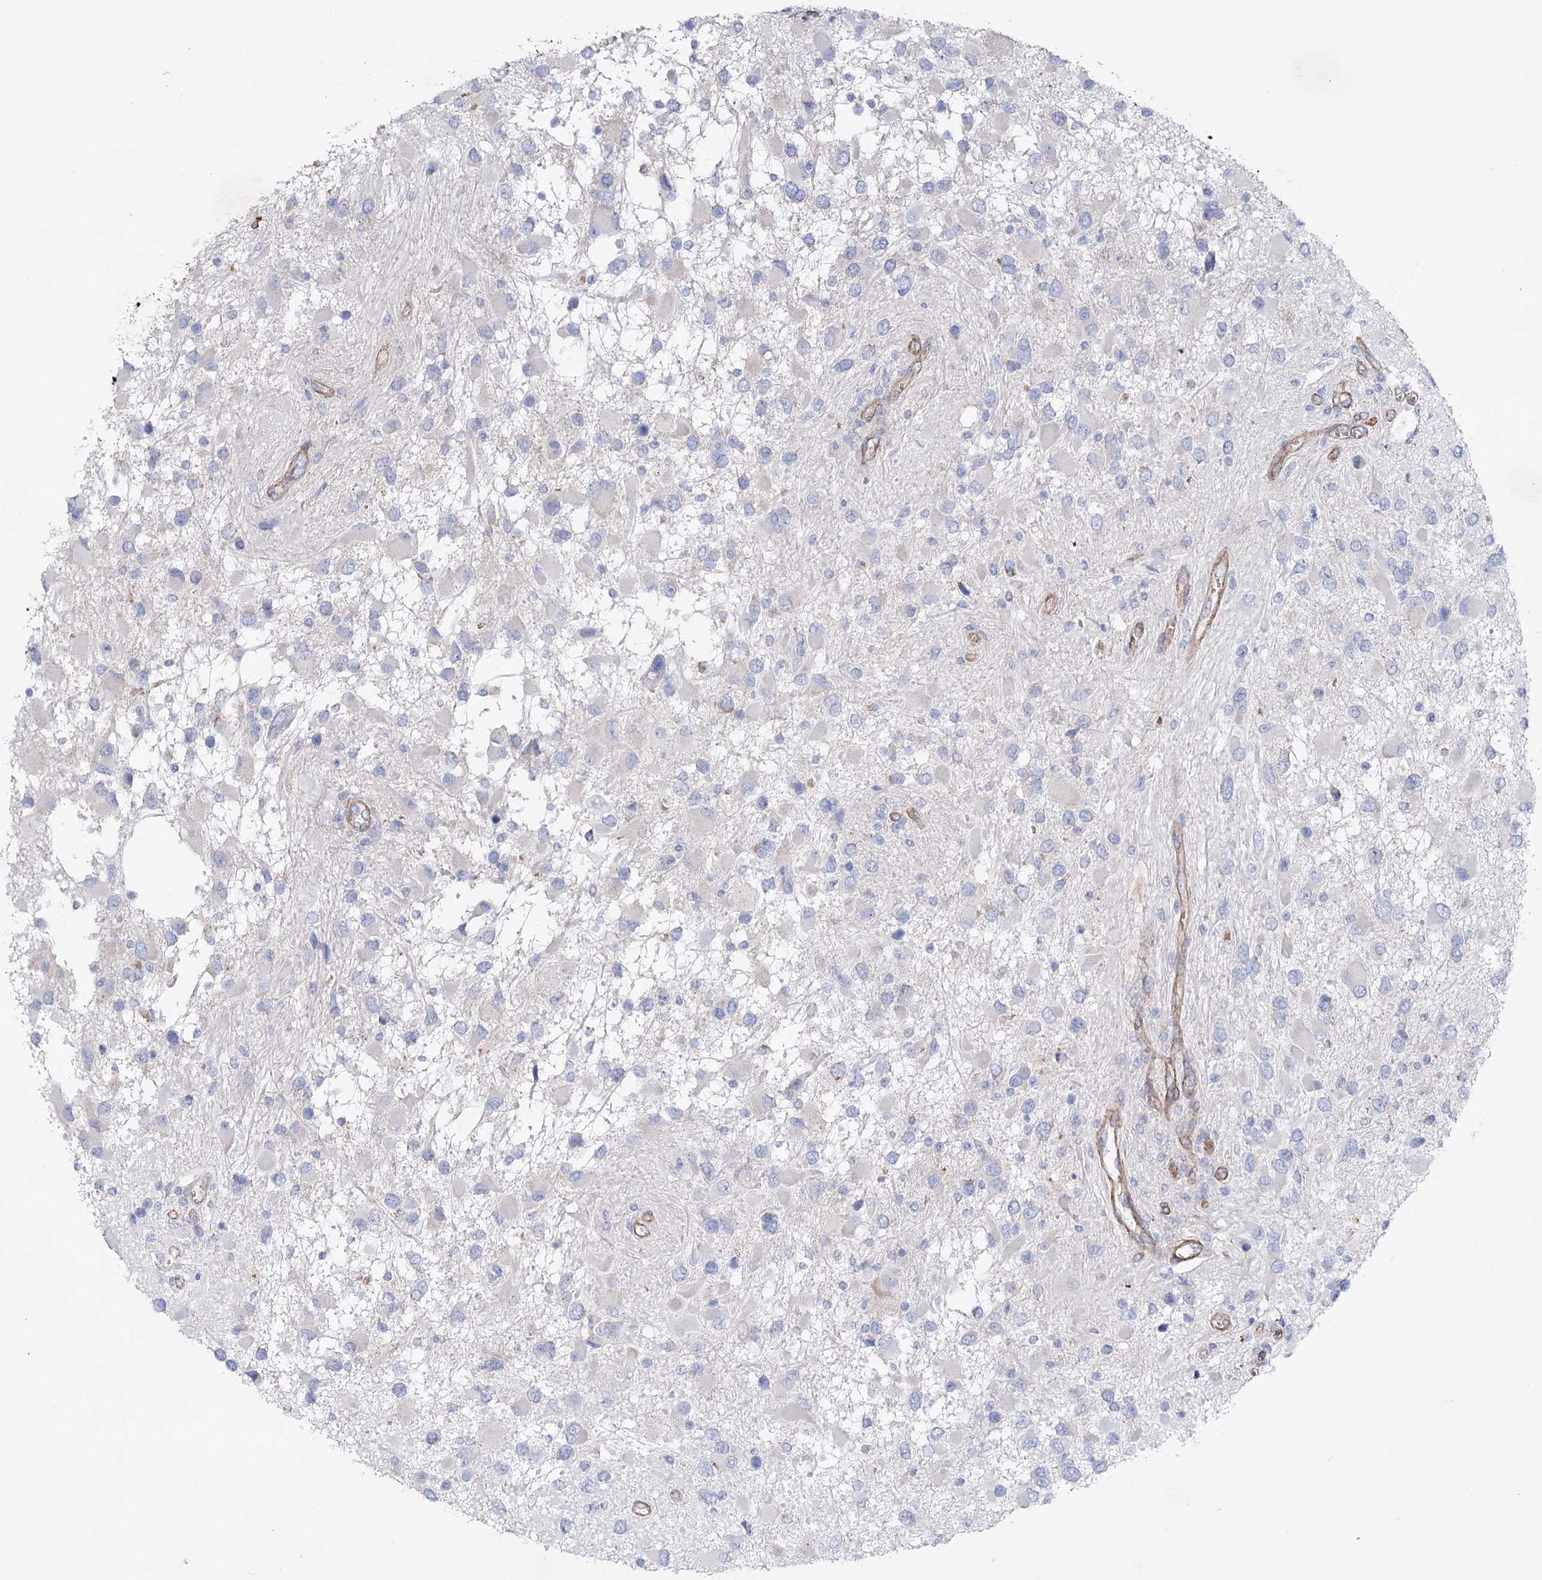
{"staining": {"intensity": "negative", "quantity": "none", "location": "none"}, "tissue": "glioma", "cell_type": "Tumor cells", "image_type": "cancer", "snomed": [{"axis": "morphology", "description": "Glioma, malignant, High grade"}, {"axis": "topography", "description": "Brain"}], "caption": "Protein analysis of glioma reveals no significant expression in tumor cells.", "gene": "TMEM164", "patient": {"sex": "male", "age": 53}}